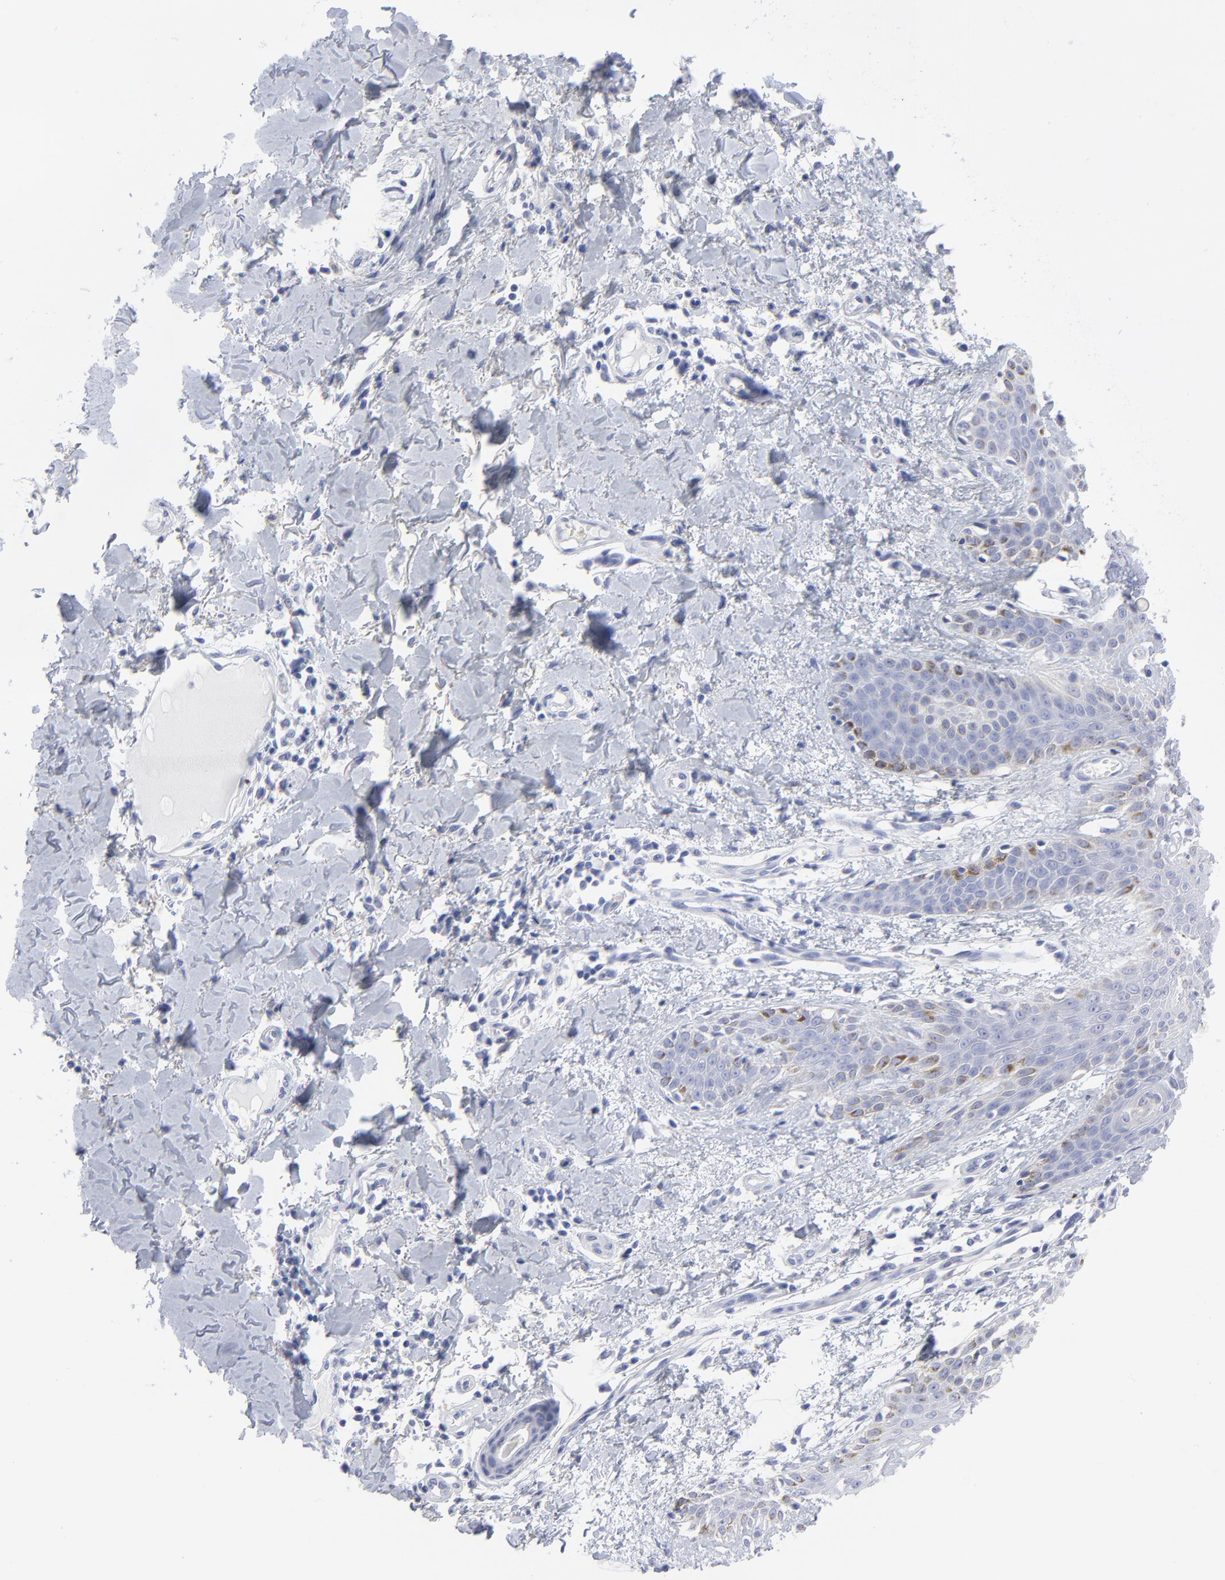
{"staining": {"intensity": "negative", "quantity": "none", "location": "none"}, "tissue": "skin cancer", "cell_type": "Tumor cells", "image_type": "cancer", "snomed": [{"axis": "morphology", "description": "Basal cell carcinoma"}, {"axis": "topography", "description": "Skin"}], "caption": "Immunohistochemistry of human skin cancer exhibits no staining in tumor cells.", "gene": "CNTN3", "patient": {"sex": "male", "age": 67}}